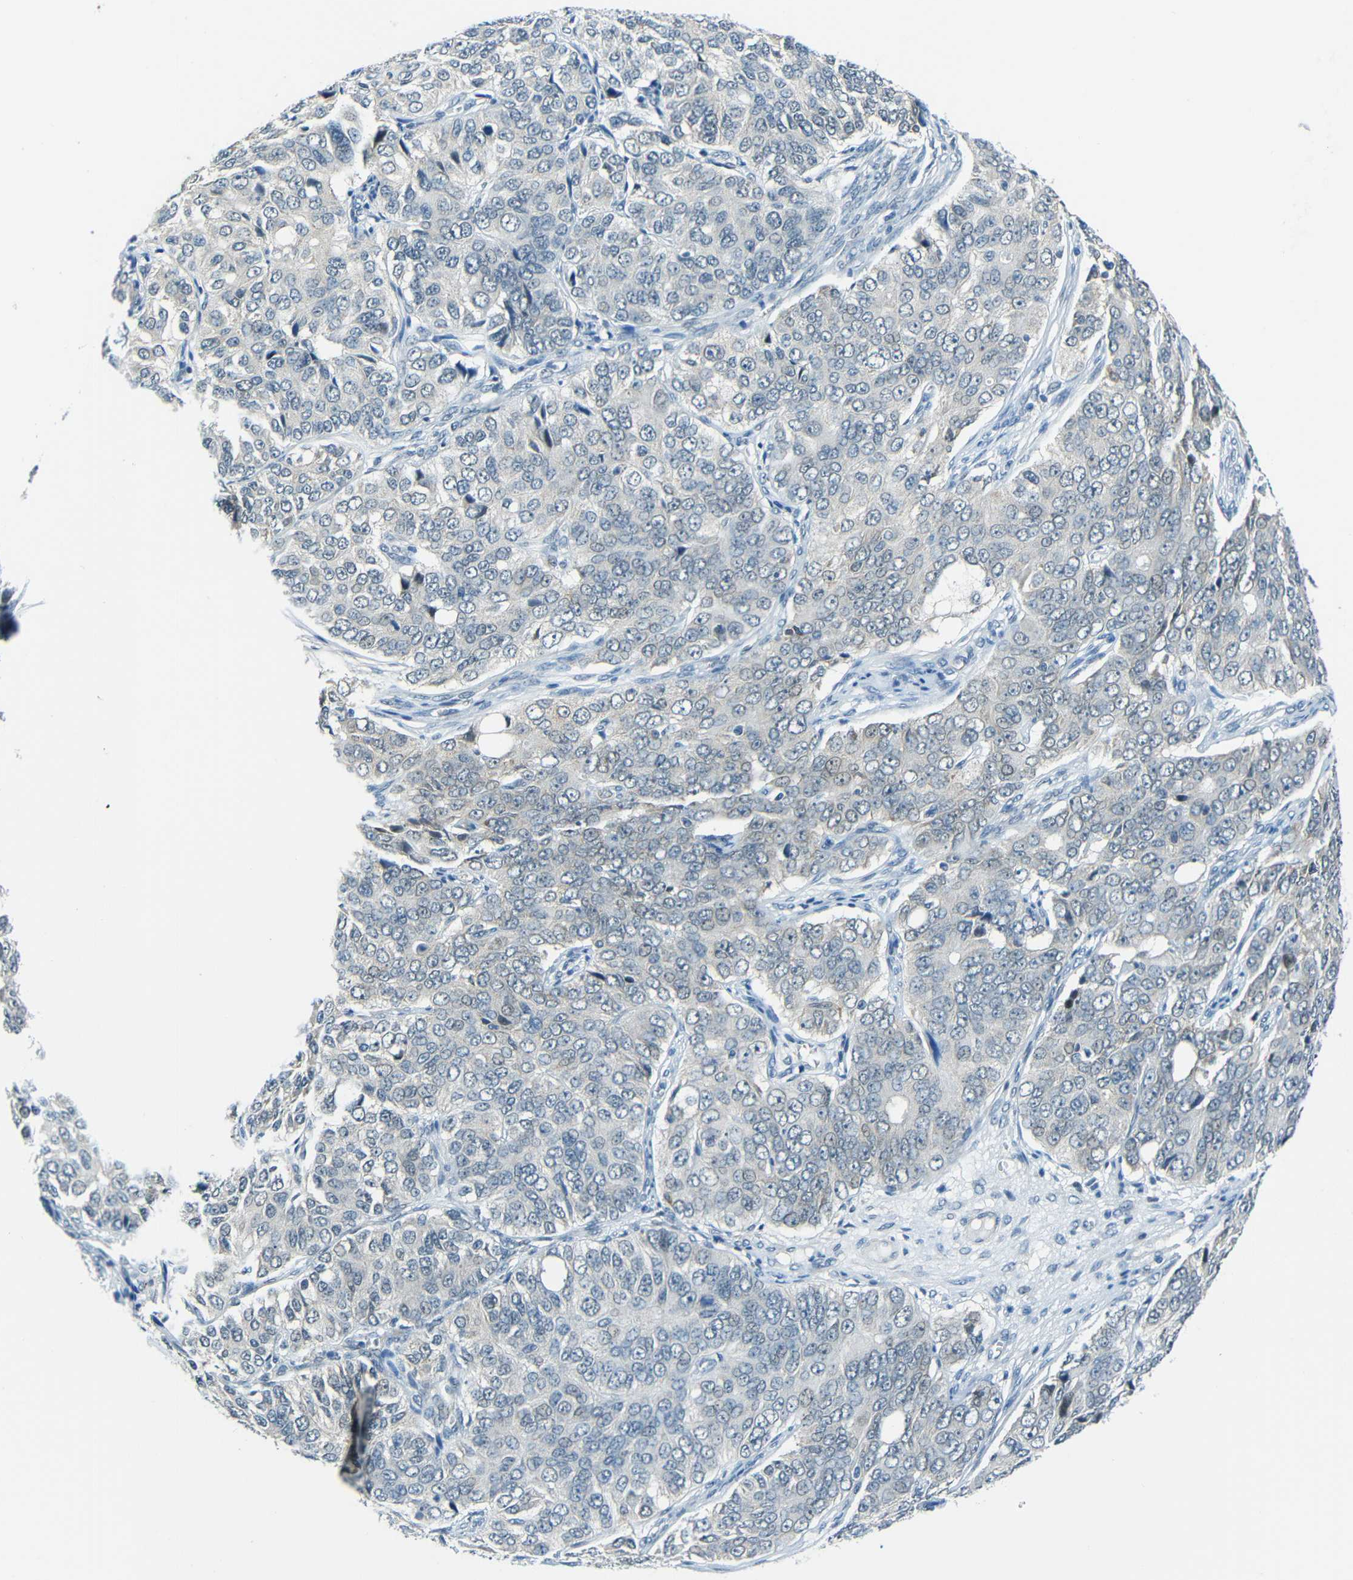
{"staining": {"intensity": "negative", "quantity": "none", "location": "none"}, "tissue": "ovarian cancer", "cell_type": "Tumor cells", "image_type": "cancer", "snomed": [{"axis": "morphology", "description": "Carcinoma, endometroid"}, {"axis": "topography", "description": "Ovary"}], "caption": "A high-resolution image shows immunohistochemistry (IHC) staining of ovarian endometroid carcinoma, which reveals no significant staining in tumor cells. (DAB immunohistochemistry (IHC), high magnification).", "gene": "ANKRD22", "patient": {"sex": "female", "age": 51}}